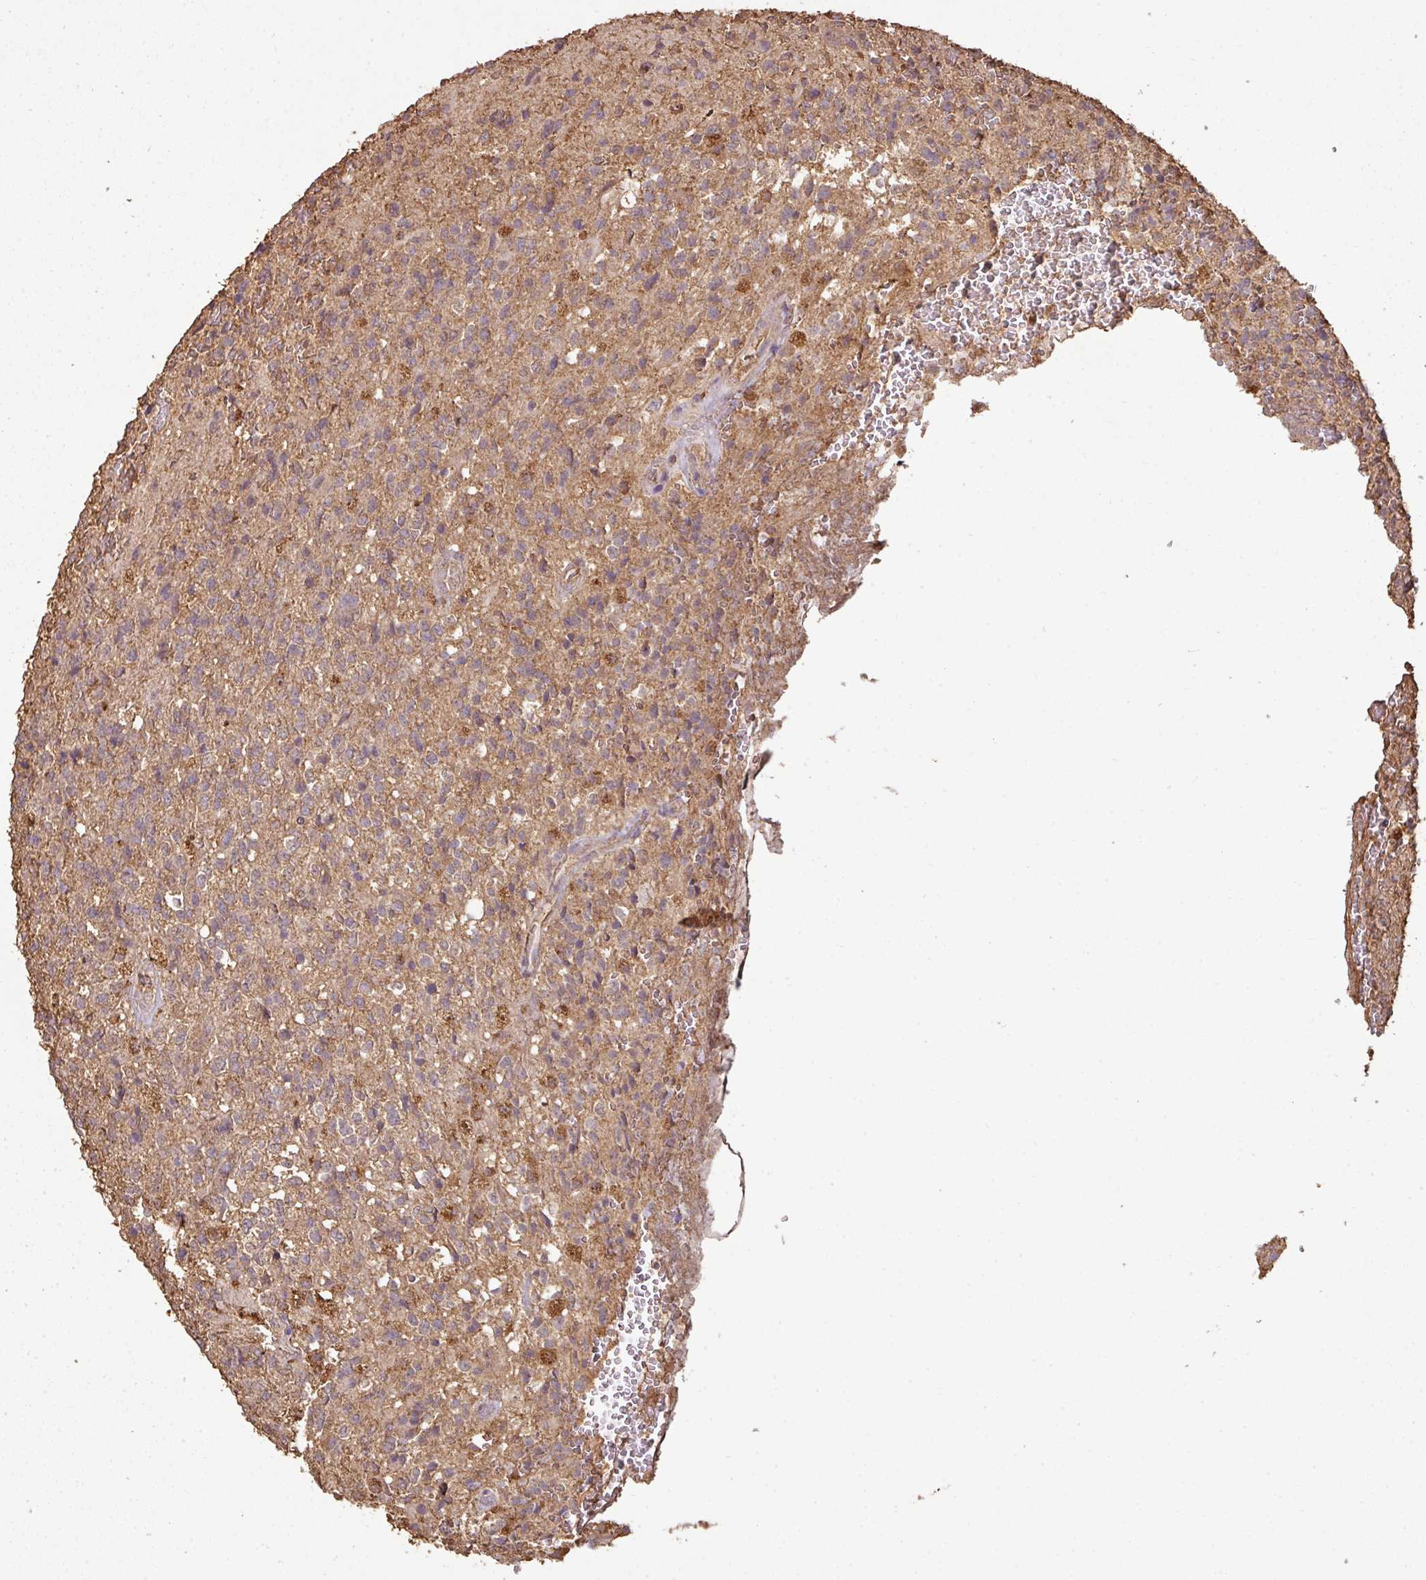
{"staining": {"intensity": "weak", "quantity": "<25%", "location": "cytoplasmic/membranous"}, "tissue": "glioma", "cell_type": "Tumor cells", "image_type": "cancer", "snomed": [{"axis": "morphology", "description": "Glioma, malignant, High grade"}, {"axis": "topography", "description": "Brain"}], "caption": "High power microscopy photomicrograph of an immunohistochemistry (IHC) histopathology image of malignant high-grade glioma, revealing no significant staining in tumor cells.", "gene": "ATAT1", "patient": {"sex": "male", "age": 56}}